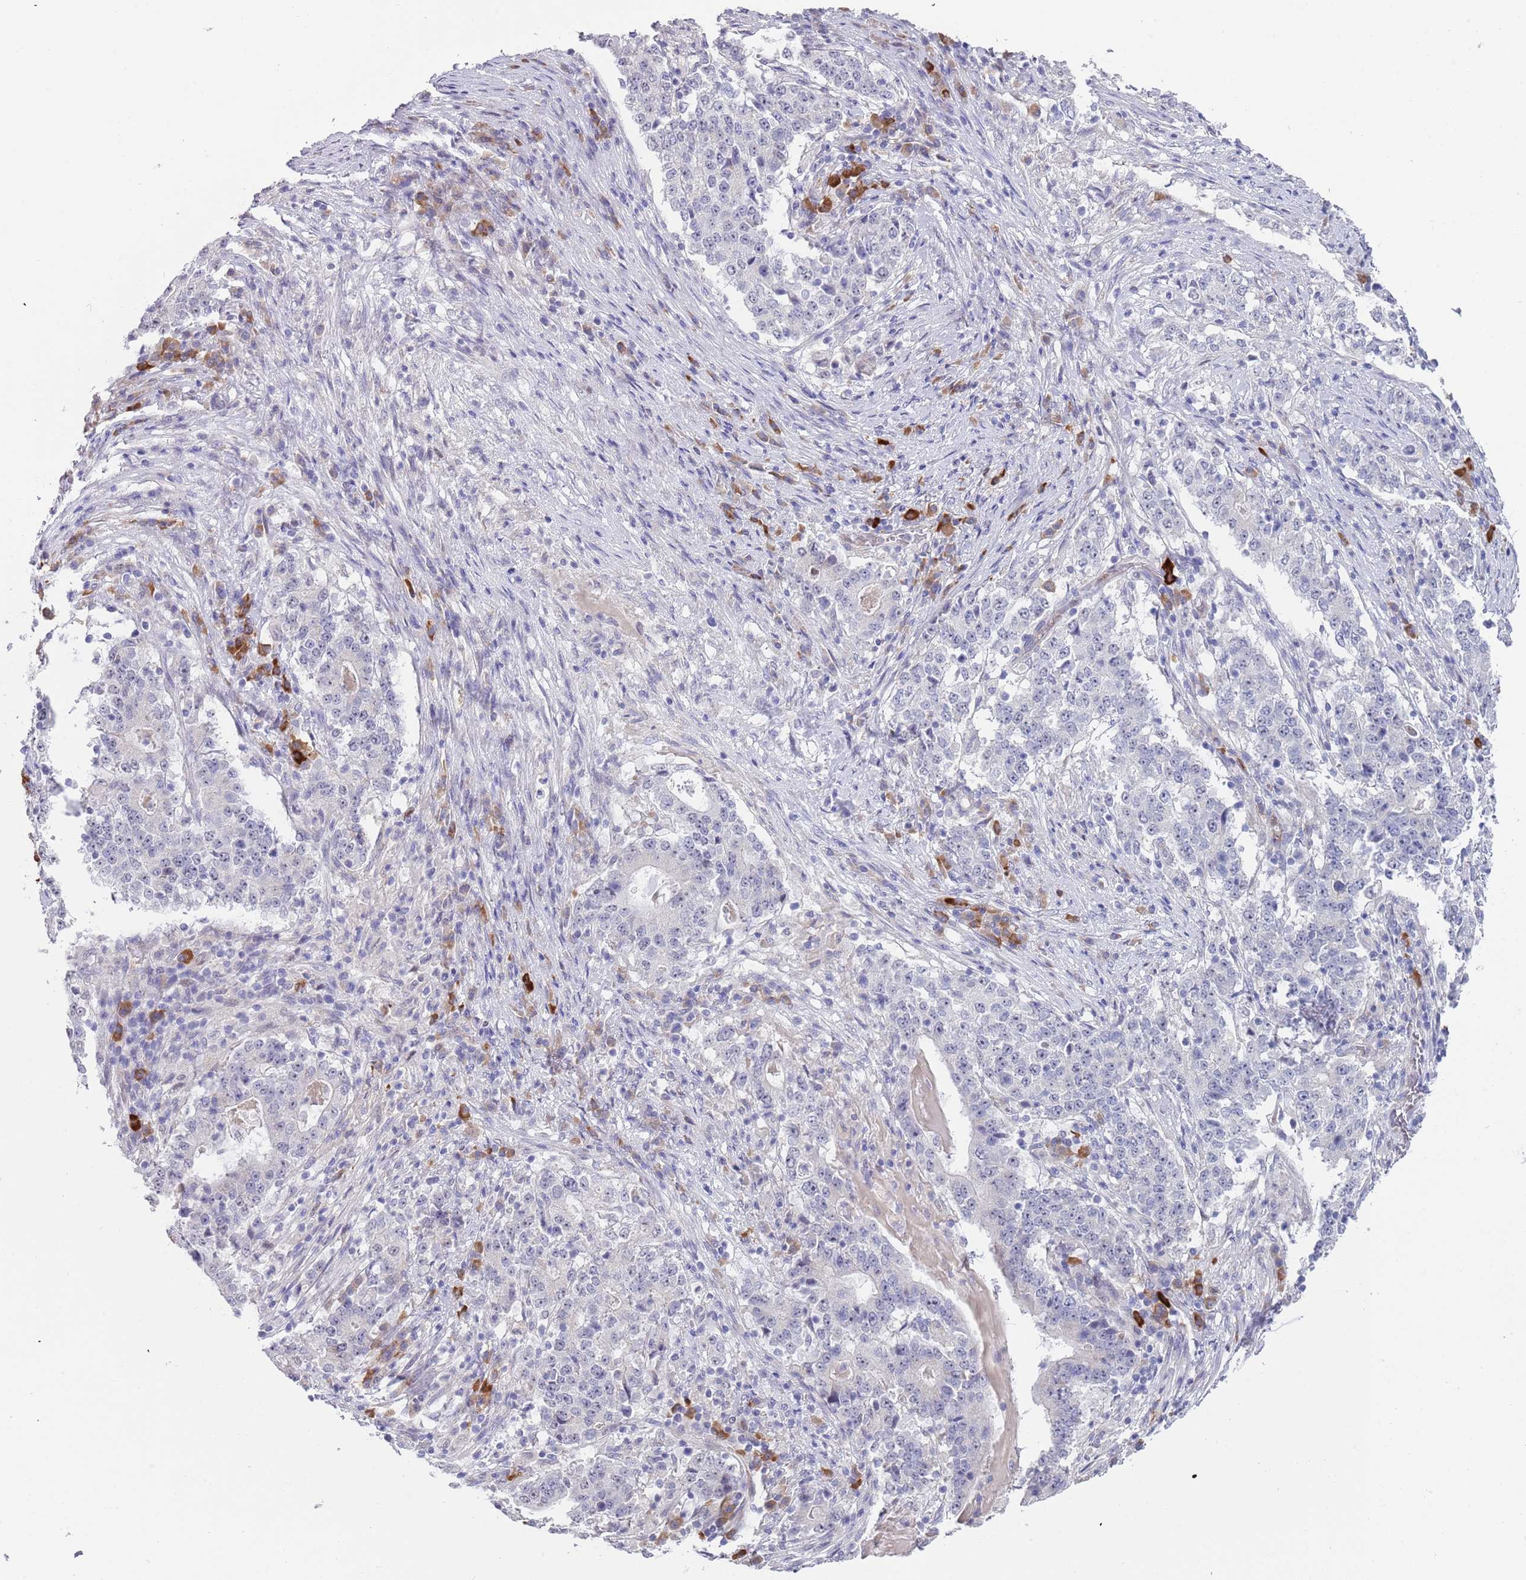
{"staining": {"intensity": "negative", "quantity": "none", "location": "none"}, "tissue": "stomach cancer", "cell_type": "Tumor cells", "image_type": "cancer", "snomed": [{"axis": "morphology", "description": "Adenocarcinoma, NOS"}, {"axis": "topography", "description": "Stomach"}], "caption": "Human stomach cancer stained for a protein using immunohistochemistry (IHC) exhibits no staining in tumor cells.", "gene": "TNRC6C", "patient": {"sex": "male", "age": 59}}